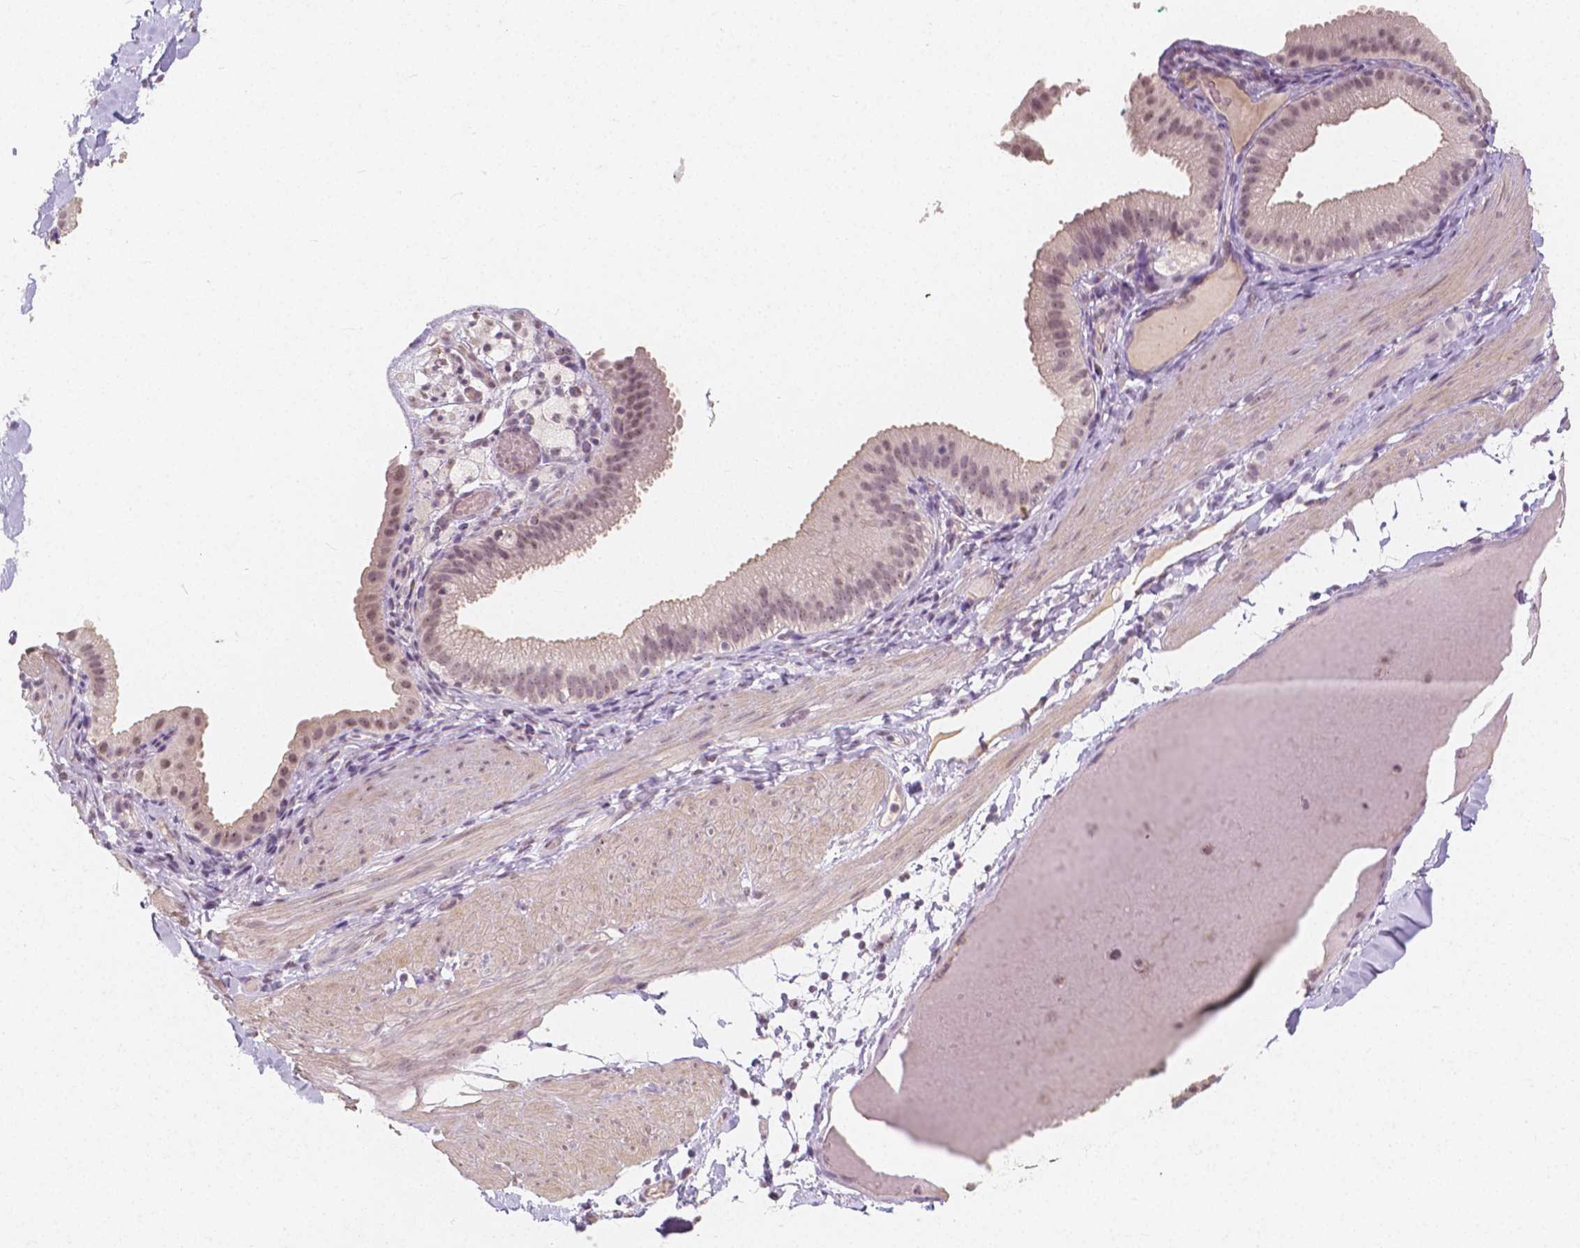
{"staining": {"intensity": "negative", "quantity": "none", "location": "none"}, "tissue": "adipose tissue", "cell_type": "Adipocytes", "image_type": "normal", "snomed": [{"axis": "morphology", "description": "Normal tissue, NOS"}, {"axis": "topography", "description": "Gallbladder"}, {"axis": "topography", "description": "Peripheral nerve tissue"}], "caption": "This is a photomicrograph of immunohistochemistry (IHC) staining of normal adipose tissue, which shows no positivity in adipocytes.", "gene": "NOLC1", "patient": {"sex": "female", "age": 45}}